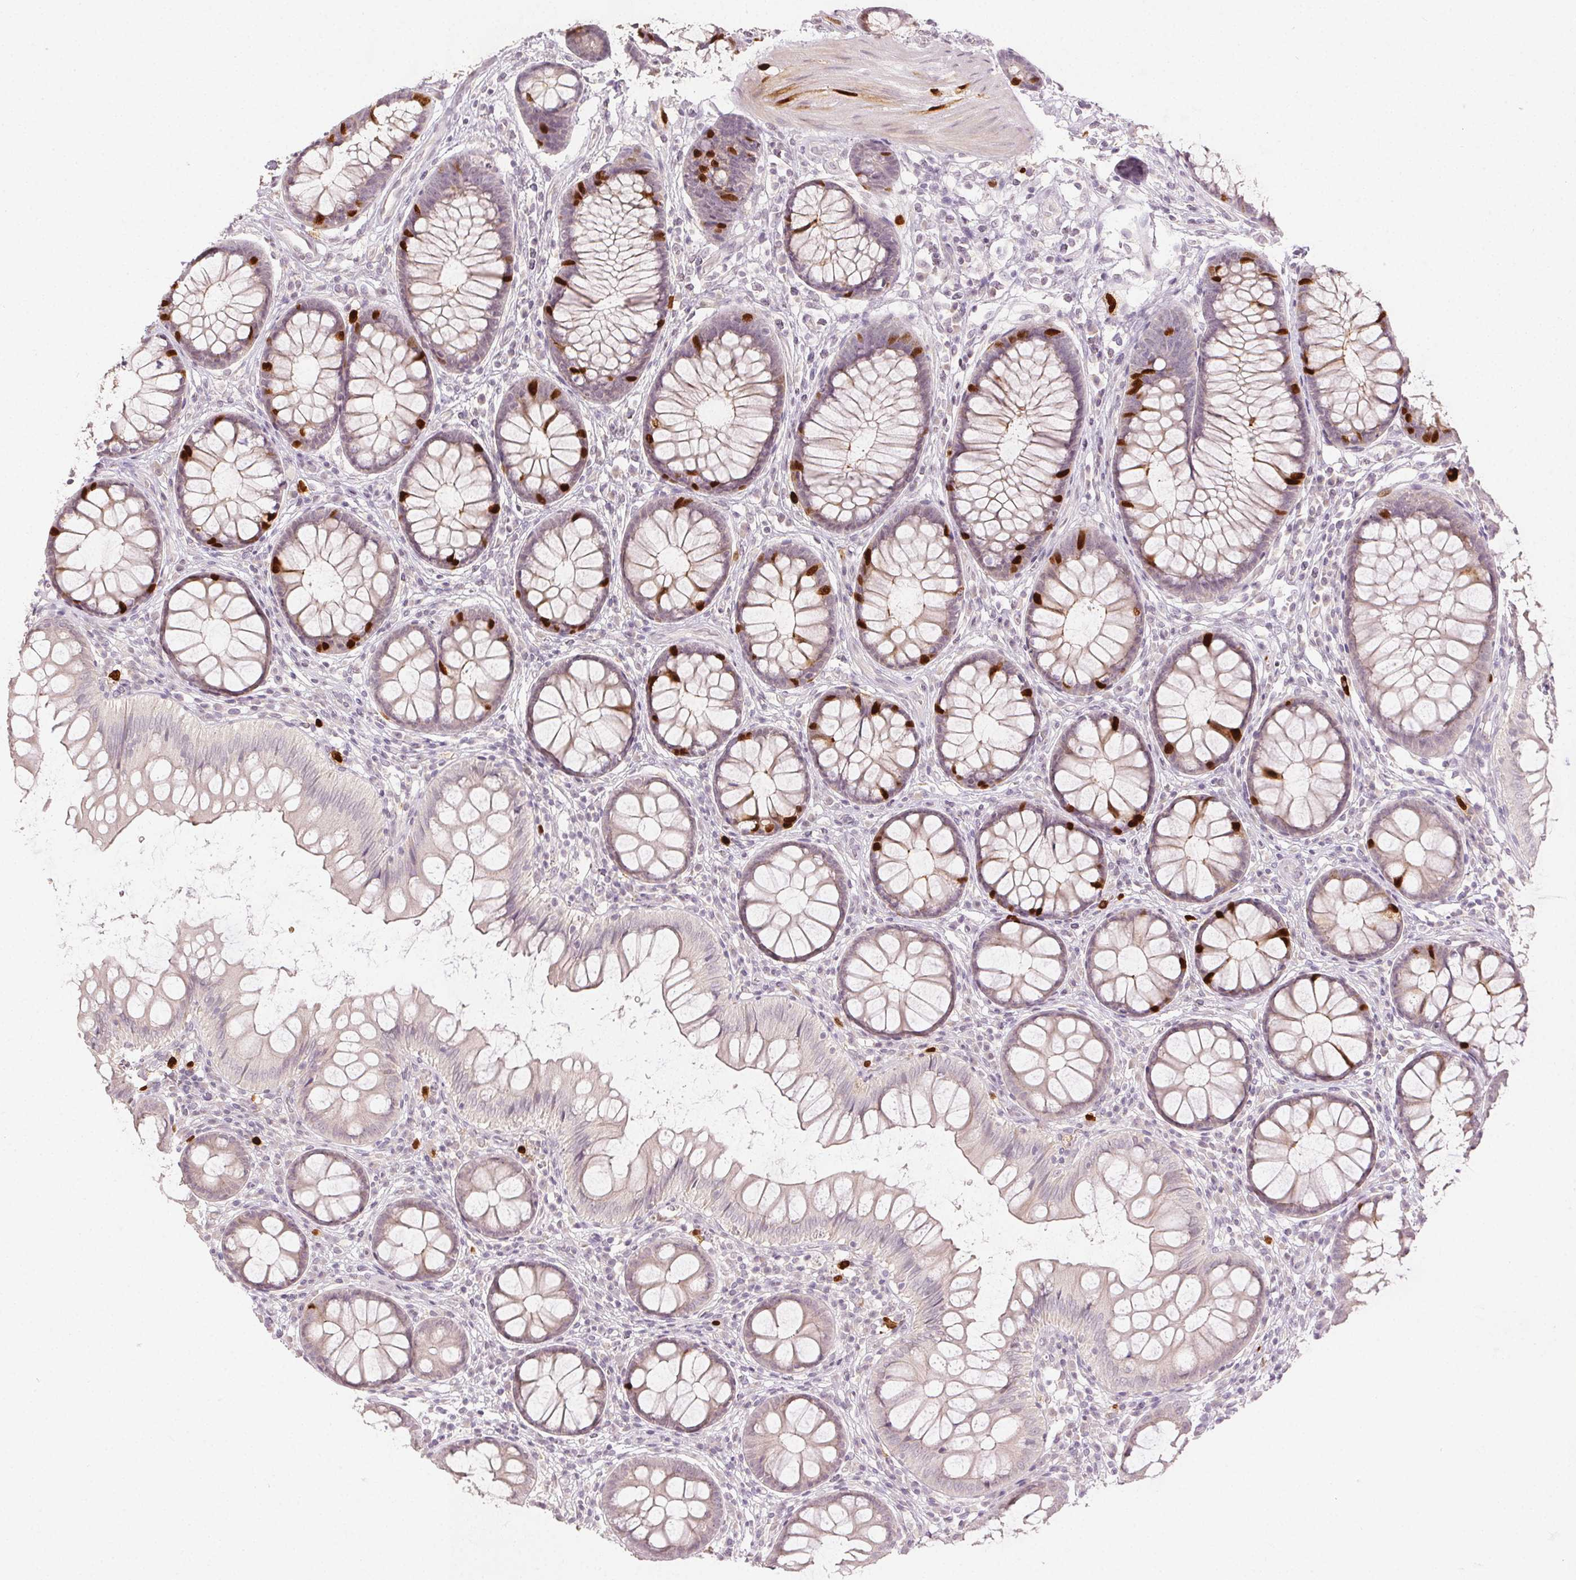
{"staining": {"intensity": "strong", "quantity": "<25%", "location": "nuclear"}, "tissue": "colon", "cell_type": "Glandular cells", "image_type": "normal", "snomed": [{"axis": "morphology", "description": "Normal tissue, NOS"}, {"axis": "morphology", "description": "Adenoma, NOS"}, {"axis": "topography", "description": "Soft tissue"}, {"axis": "topography", "description": "Colon"}], "caption": "Immunohistochemical staining of benign colon demonstrates strong nuclear protein positivity in approximately <25% of glandular cells. The protein of interest is shown in brown color, while the nuclei are stained blue.", "gene": "ANLN", "patient": {"sex": "male", "age": 47}}